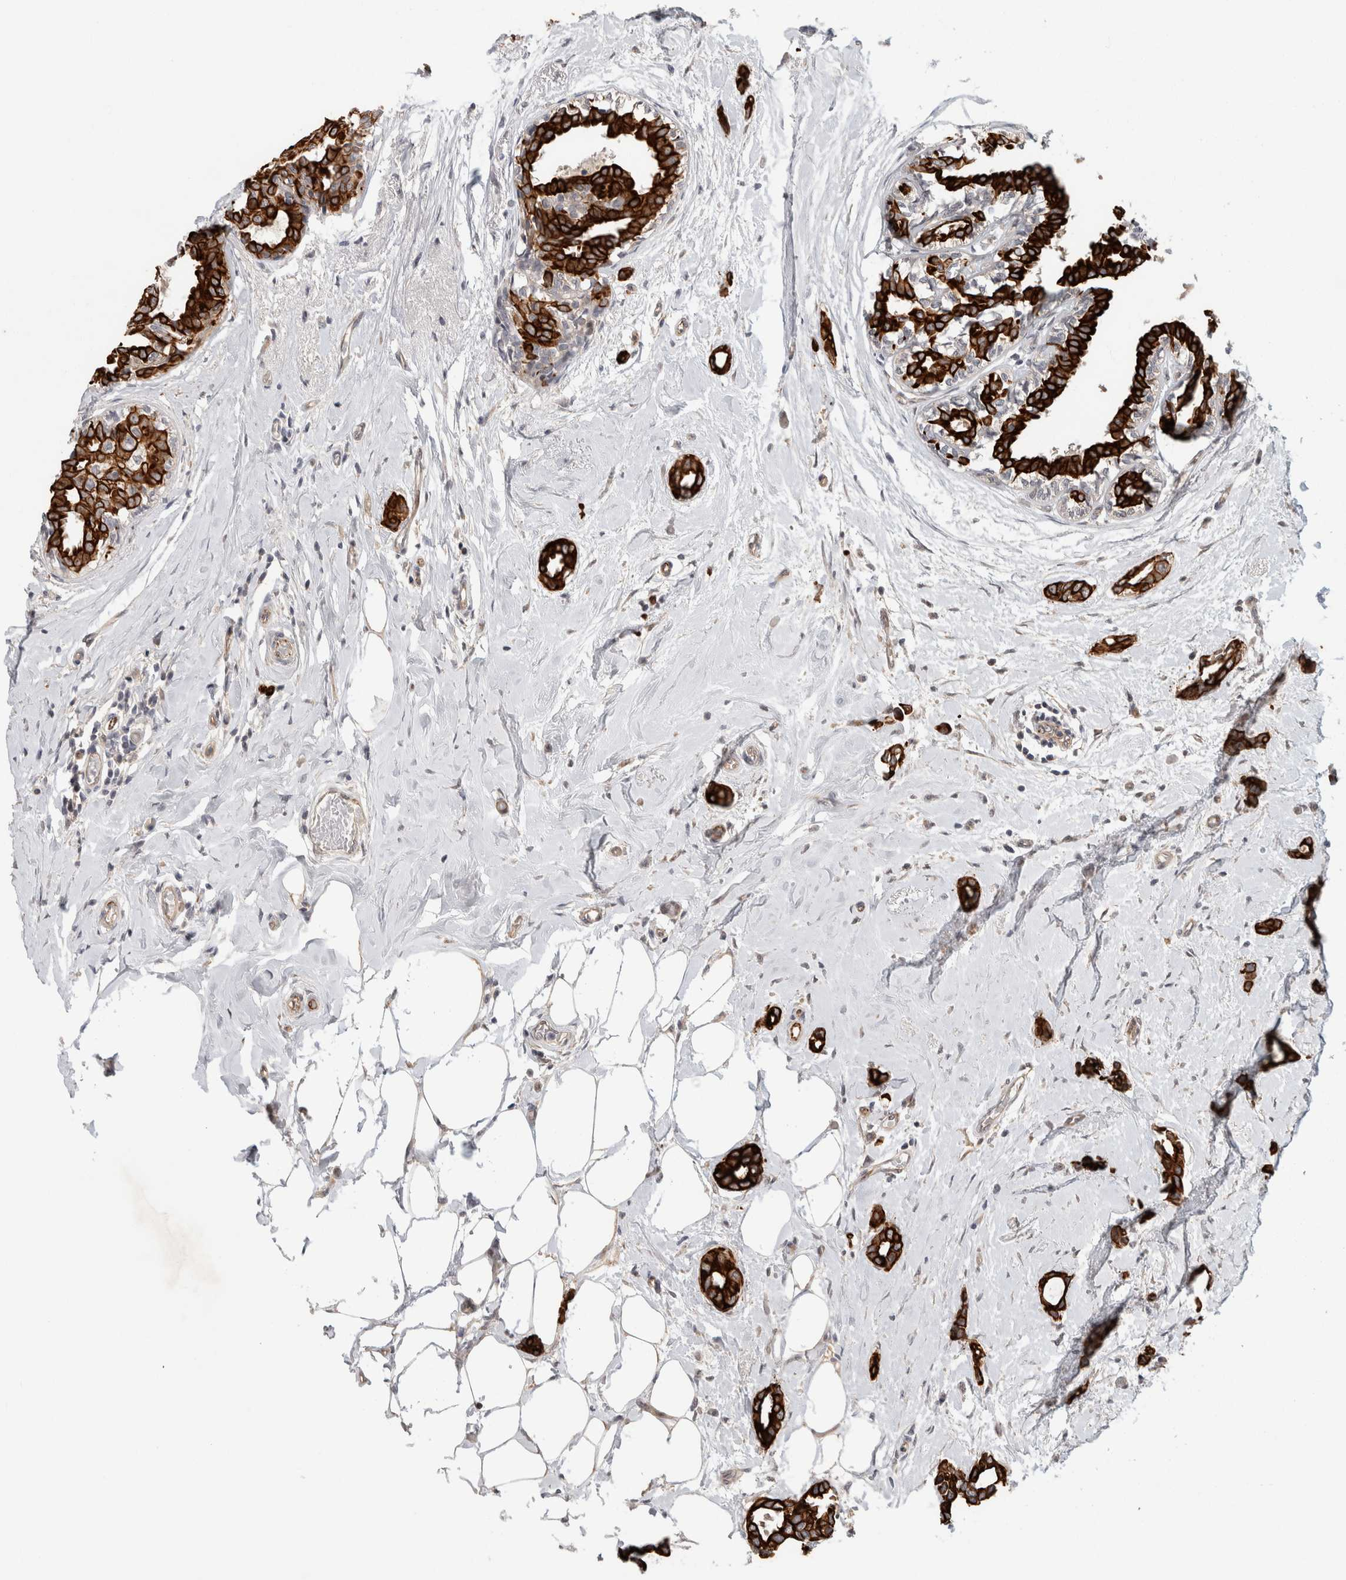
{"staining": {"intensity": "strong", "quantity": ">75%", "location": "cytoplasmic/membranous"}, "tissue": "breast cancer", "cell_type": "Tumor cells", "image_type": "cancer", "snomed": [{"axis": "morphology", "description": "Duct carcinoma"}, {"axis": "topography", "description": "Breast"}], "caption": "A photomicrograph showing strong cytoplasmic/membranous staining in about >75% of tumor cells in invasive ductal carcinoma (breast), as visualized by brown immunohistochemical staining.", "gene": "CRISPLD1", "patient": {"sex": "female", "age": 55}}